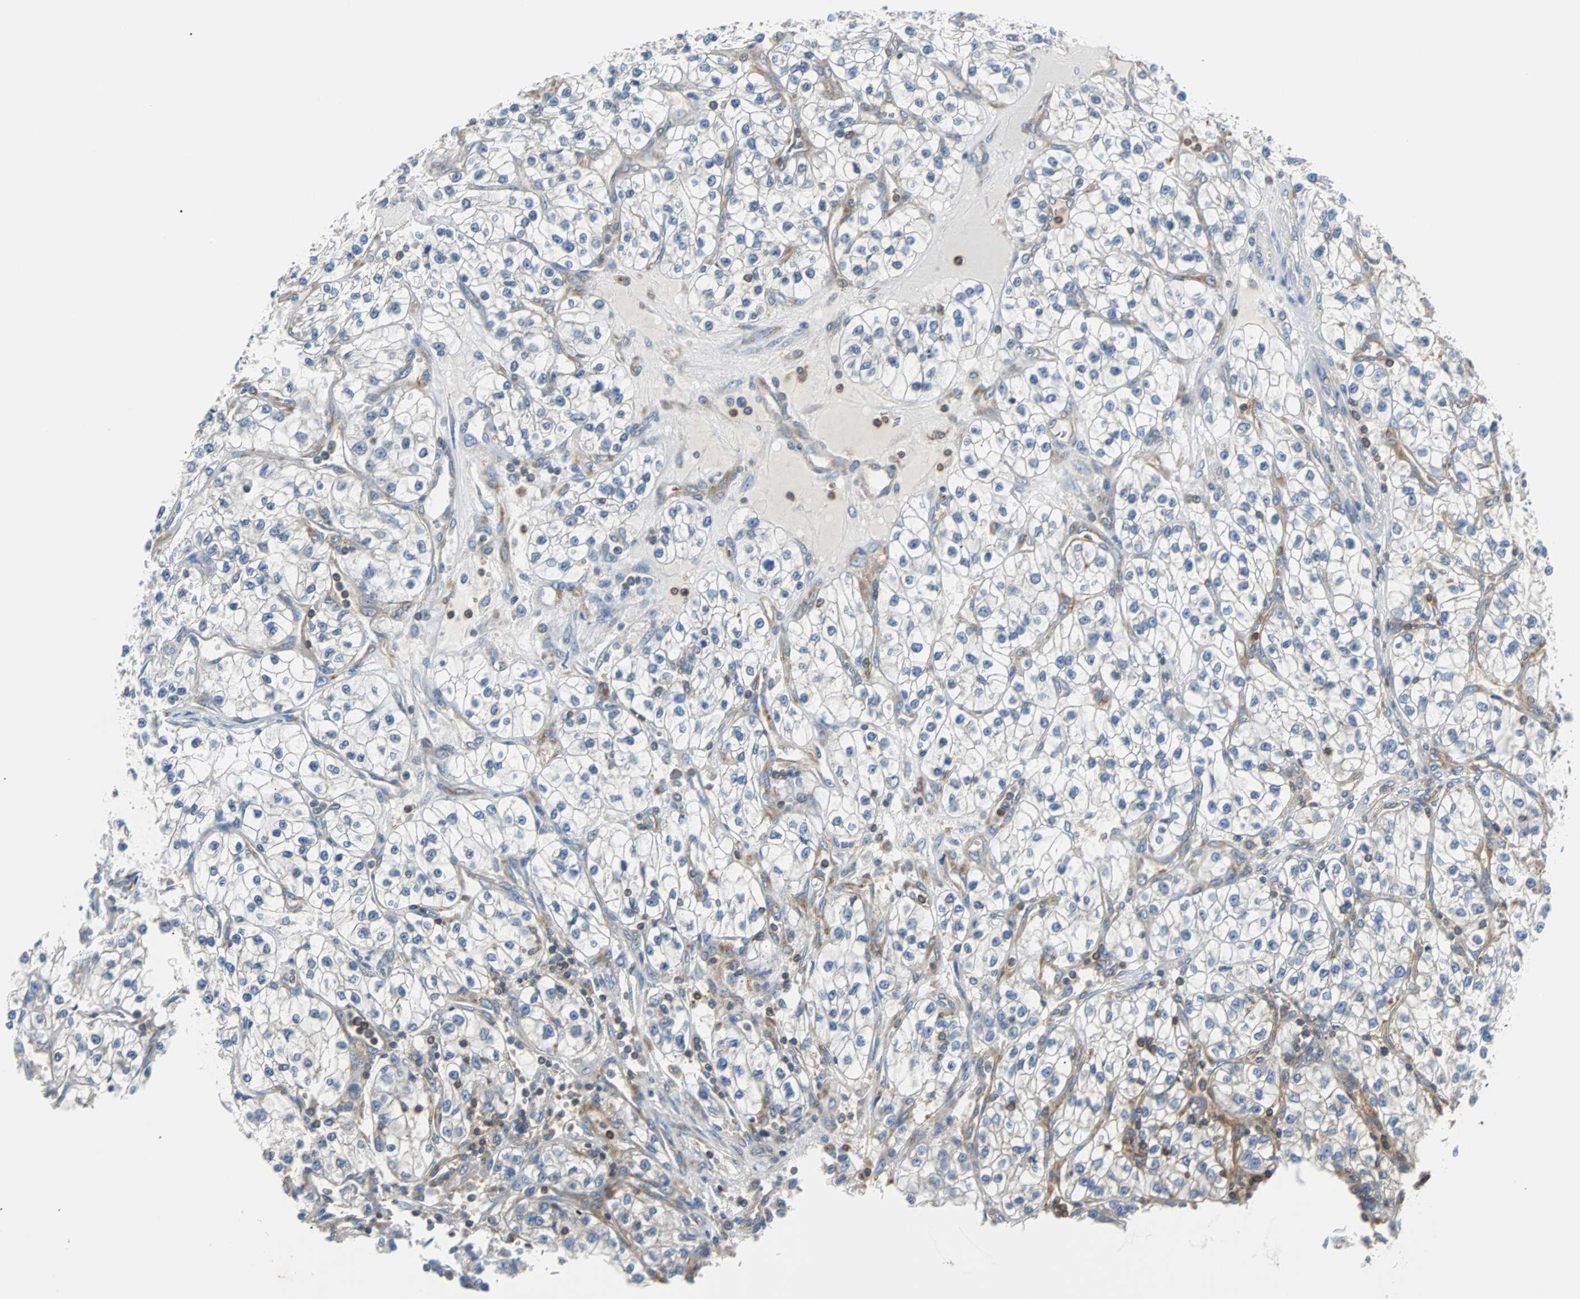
{"staining": {"intensity": "negative", "quantity": "none", "location": "none"}, "tissue": "renal cancer", "cell_type": "Tumor cells", "image_type": "cancer", "snomed": [{"axis": "morphology", "description": "Adenocarcinoma, NOS"}, {"axis": "topography", "description": "Kidney"}], "caption": "Immunohistochemistry (IHC) histopathology image of neoplastic tissue: renal adenocarcinoma stained with DAB (3,3'-diaminobenzidine) demonstrates no significant protein staining in tumor cells.", "gene": "TSC22D4", "patient": {"sex": "female", "age": 57}}